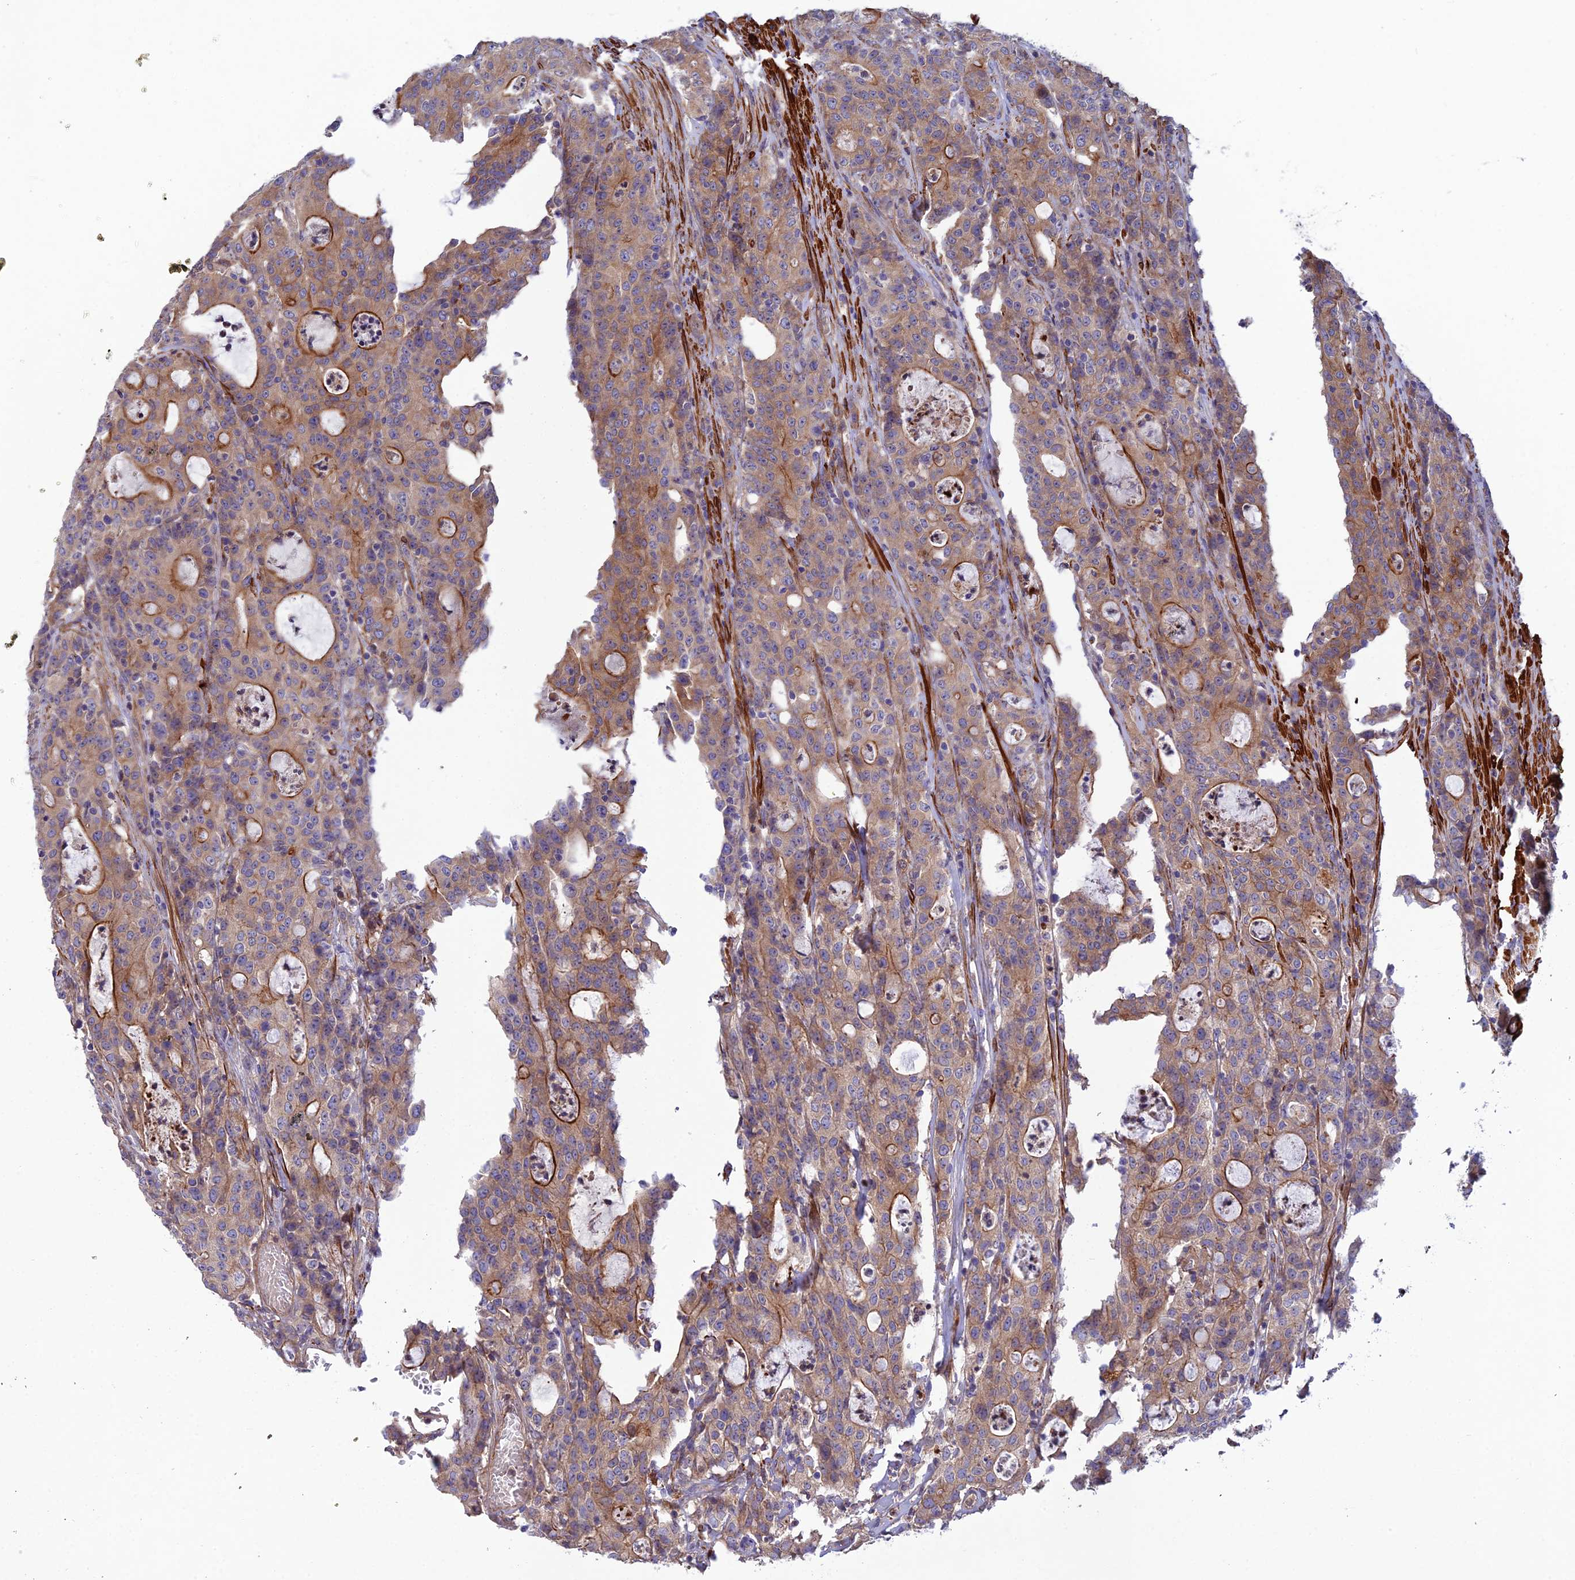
{"staining": {"intensity": "moderate", "quantity": ">75%", "location": "cytoplasmic/membranous"}, "tissue": "colorectal cancer", "cell_type": "Tumor cells", "image_type": "cancer", "snomed": [{"axis": "morphology", "description": "Adenocarcinoma, NOS"}, {"axis": "topography", "description": "Colon"}], "caption": "A micrograph of human colorectal adenocarcinoma stained for a protein demonstrates moderate cytoplasmic/membranous brown staining in tumor cells.", "gene": "RALGAPA2", "patient": {"sex": "male", "age": 83}}